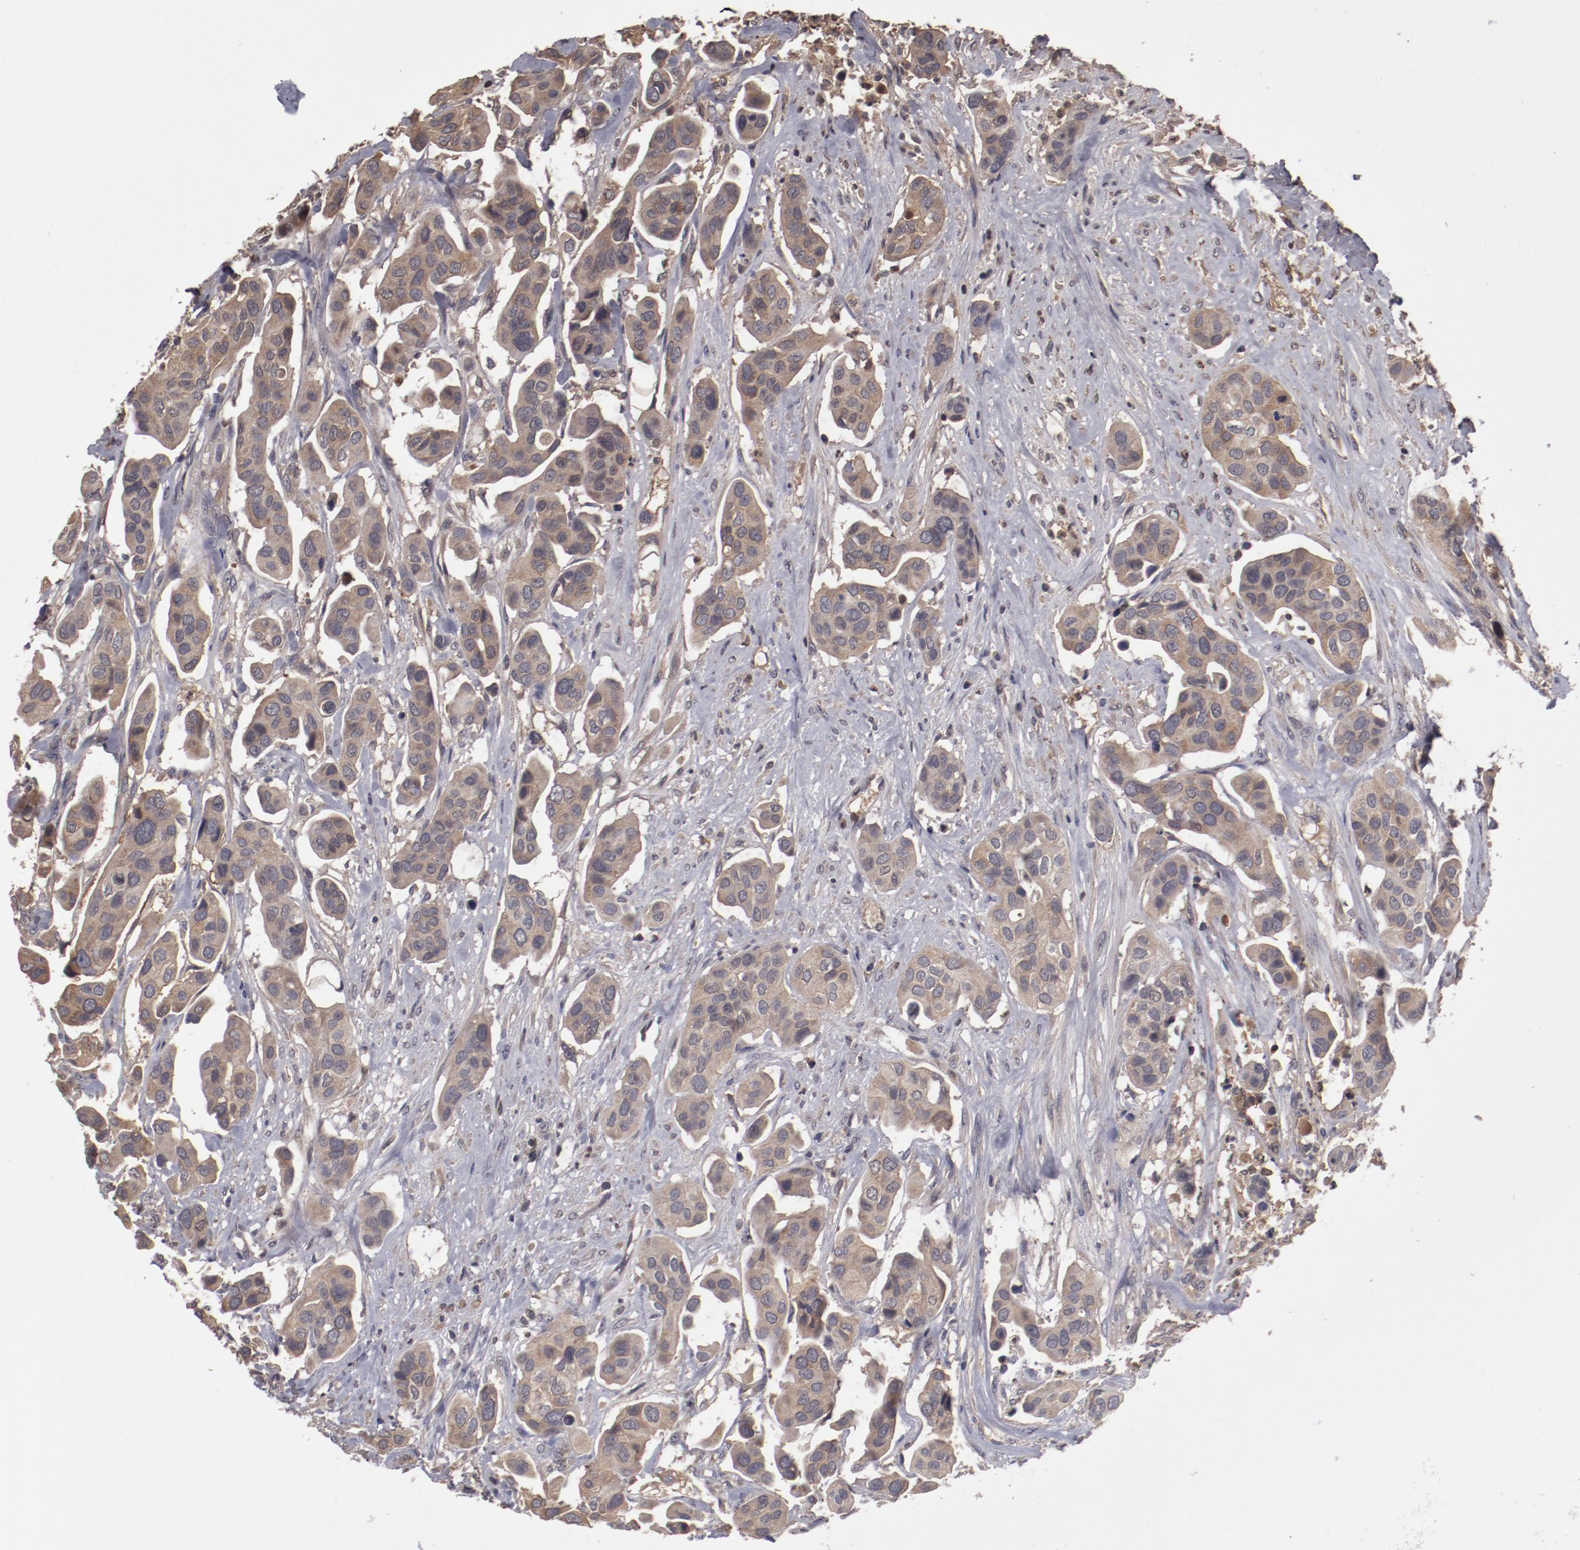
{"staining": {"intensity": "weak", "quantity": ">75%", "location": "cytoplasmic/membranous"}, "tissue": "urothelial cancer", "cell_type": "Tumor cells", "image_type": "cancer", "snomed": [{"axis": "morphology", "description": "Adenocarcinoma, NOS"}, {"axis": "topography", "description": "Urinary bladder"}], "caption": "An IHC histopathology image of neoplastic tissue is shown. Protein staining in brown labels weak cytoplasmic/membranous positivity in adenocarcinoma within tumor cells.", "gene": "CP", "patient": {"sex": "male", "age": 61}}